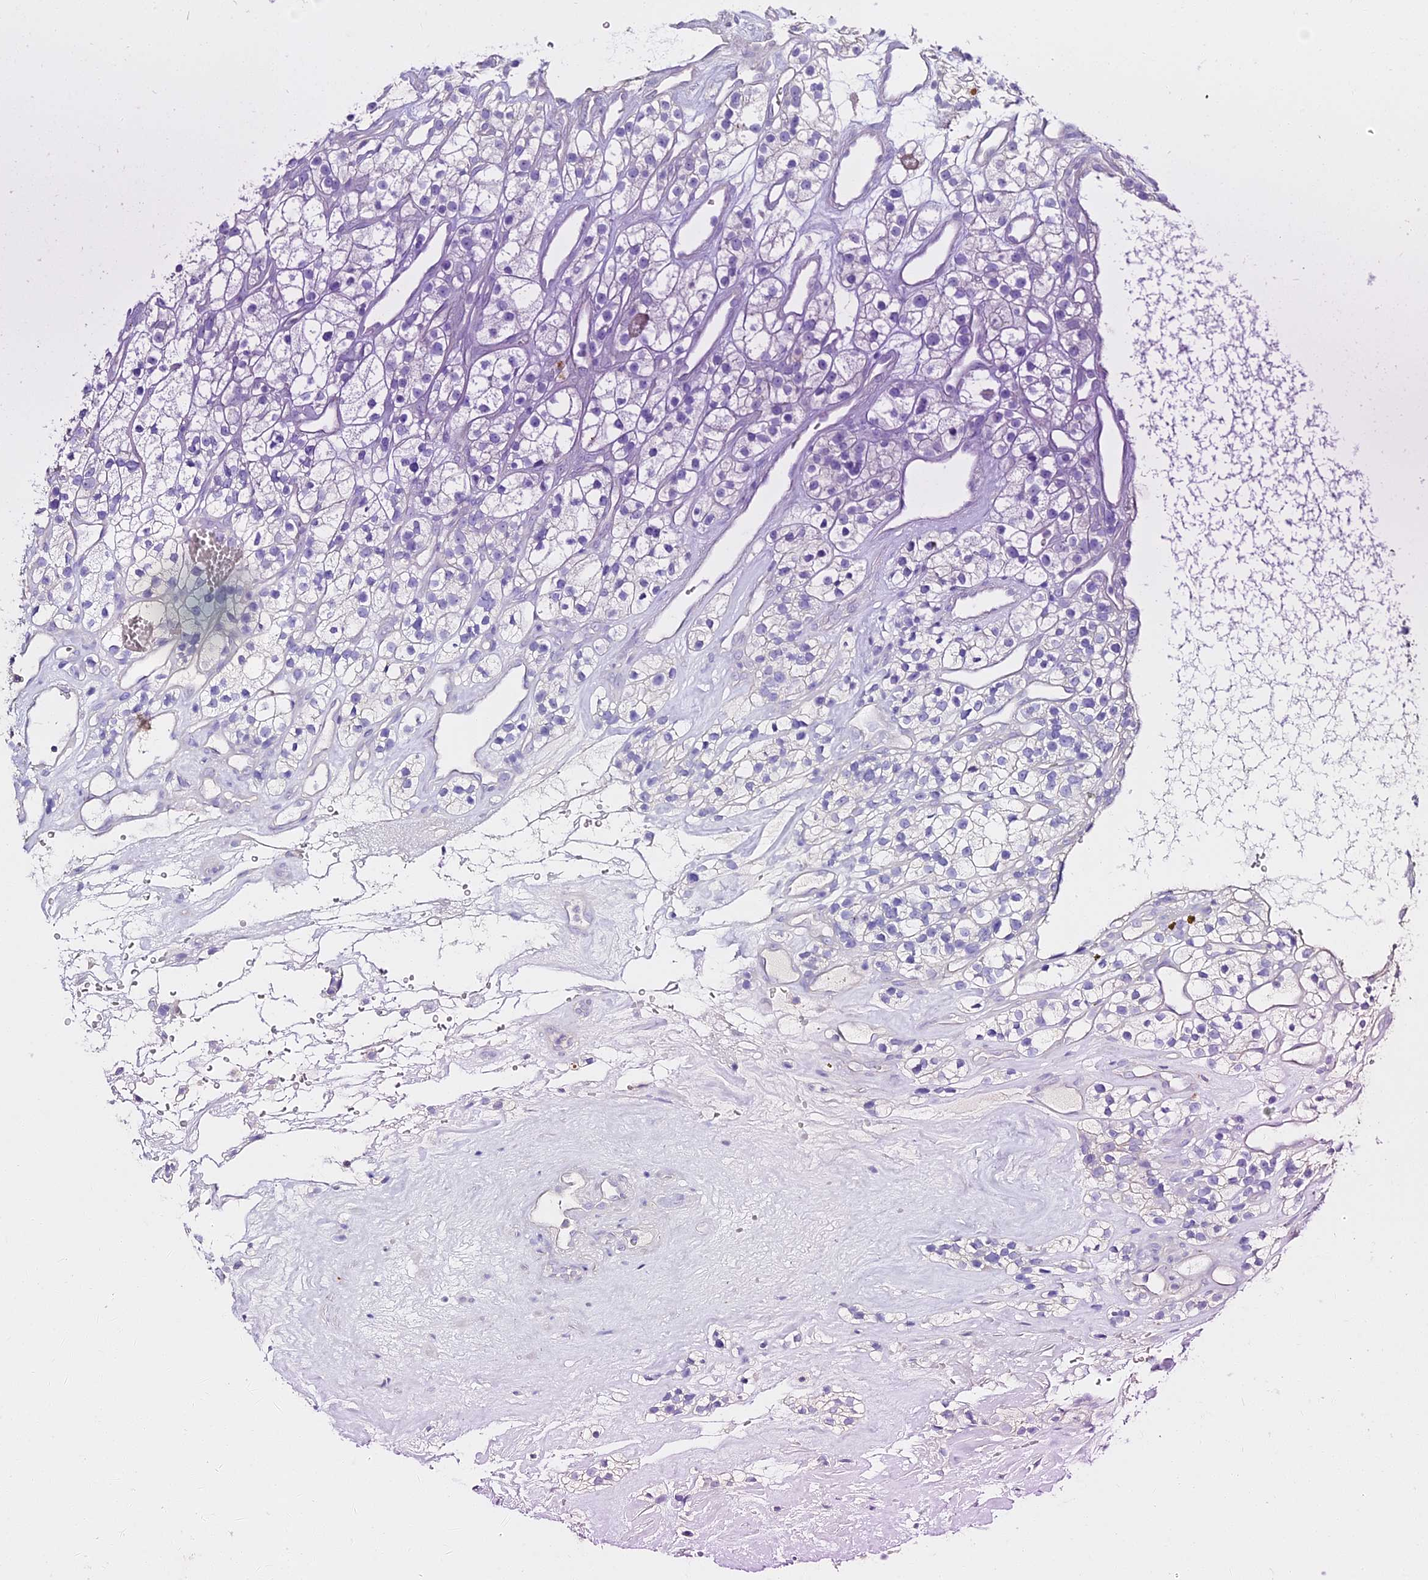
{"staining": {"intensity": "negative", "quantity": "none", "location": "none"}, "tissue": "renal cancer", "cell_type": "Tumor cells", "image_type": "cancer", "snomed": [{"axis": "morphology", "description": "Adenocarcinoma, NOS"}, {"axis": "topography", "description": "Kidney"}], "caption": "This is an IHC micrograph of adenocarcinoma (renal). There is no positivity in tumor cells.", "gene": "ALPG", "patient": {"sex": "female", "age": 57}}